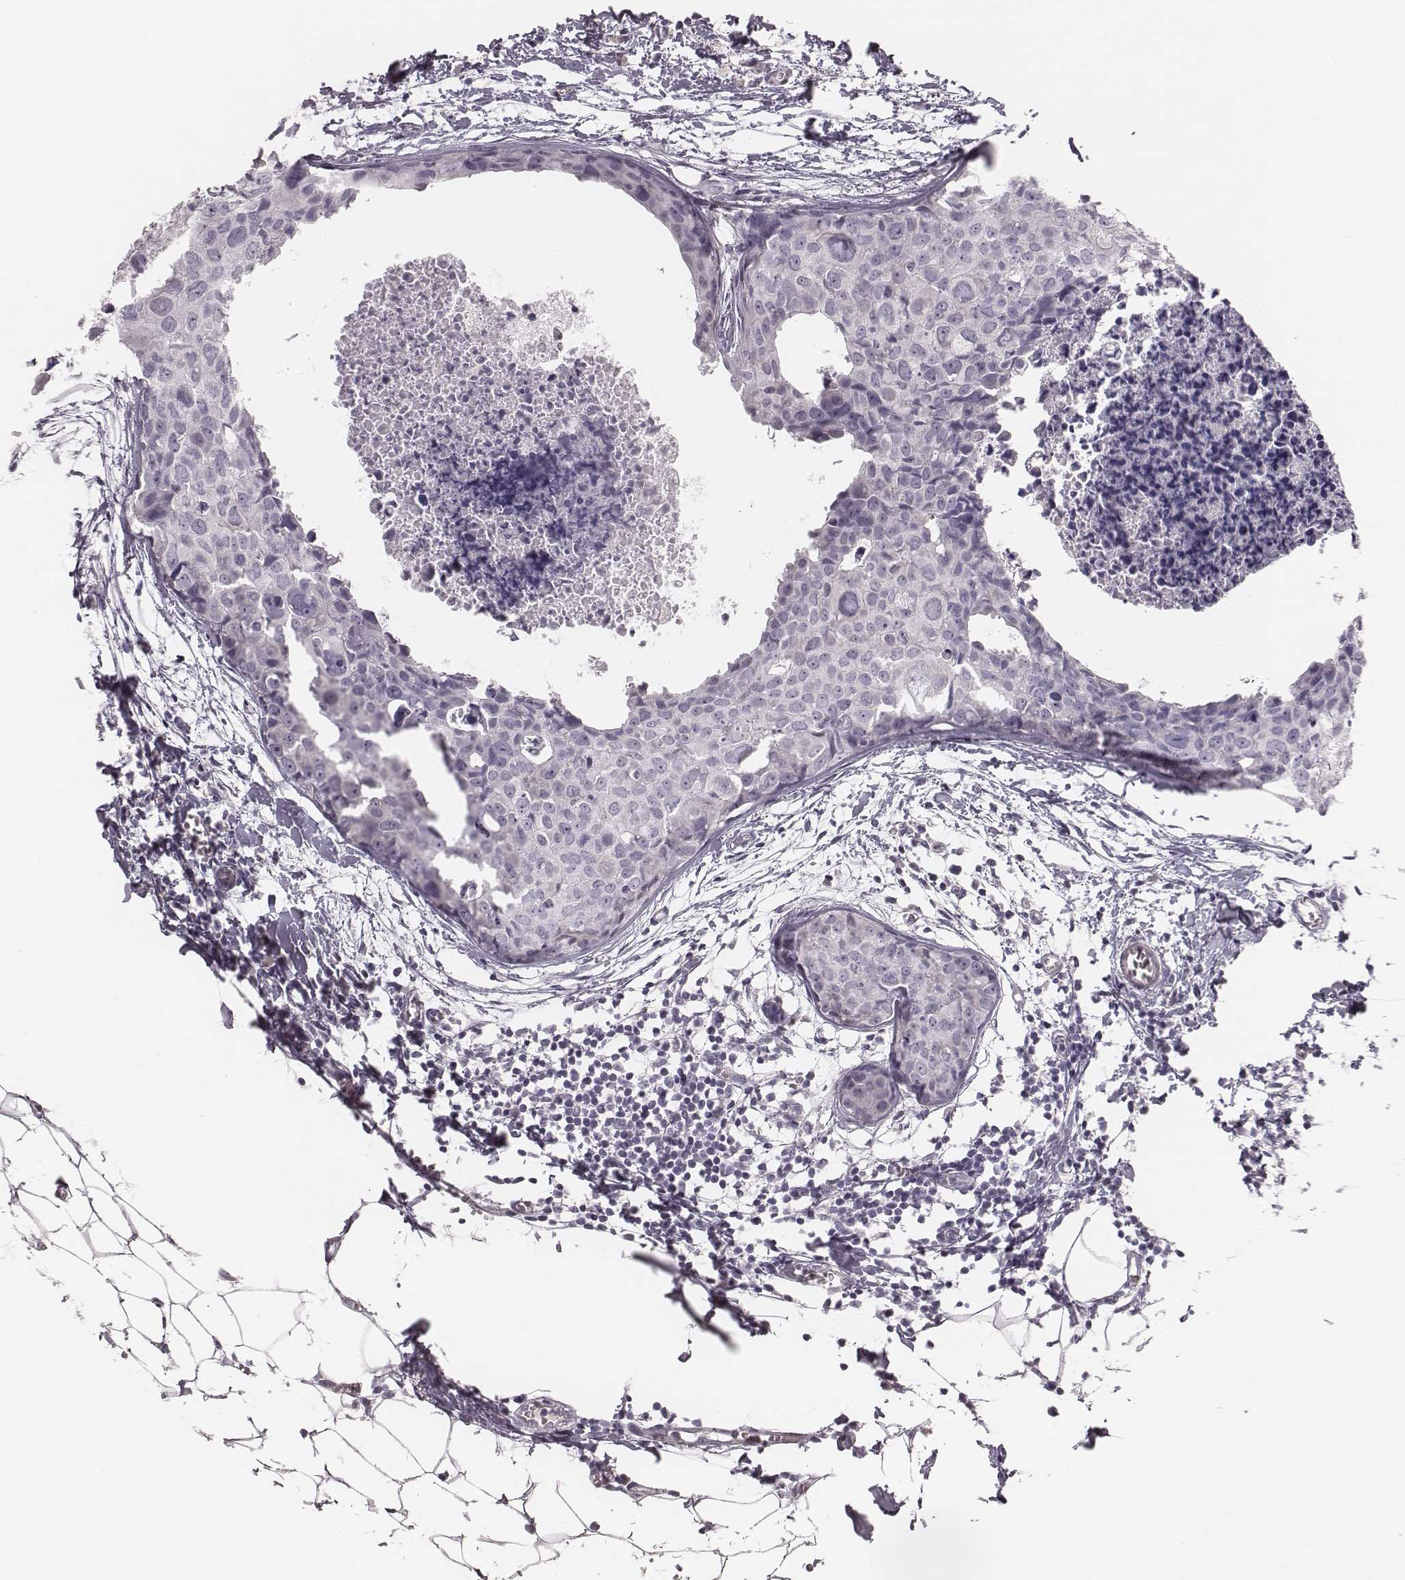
{"staining": {"intensity": "negative", "quantity": "none", "location": "none"}, "tissue": "breast cancer", "cell_type": "Tumor cells", "image_type": "cancer", "snomed": [{"axis": "morphology", "description": "Duct carcinoma"}, {"axis": "topography", "description": "Breast"}], "caption": "Immunohistochemistry (IHC) micrograph of neoplastic tissue: human breast invasive ductal carcinoma stained with DAB (3,3'-diaminobenzidine) shows no significant protein positivity in tumor cells.", "gene": "CSHL1", "patient": {"sex": "female", "age": 38}}